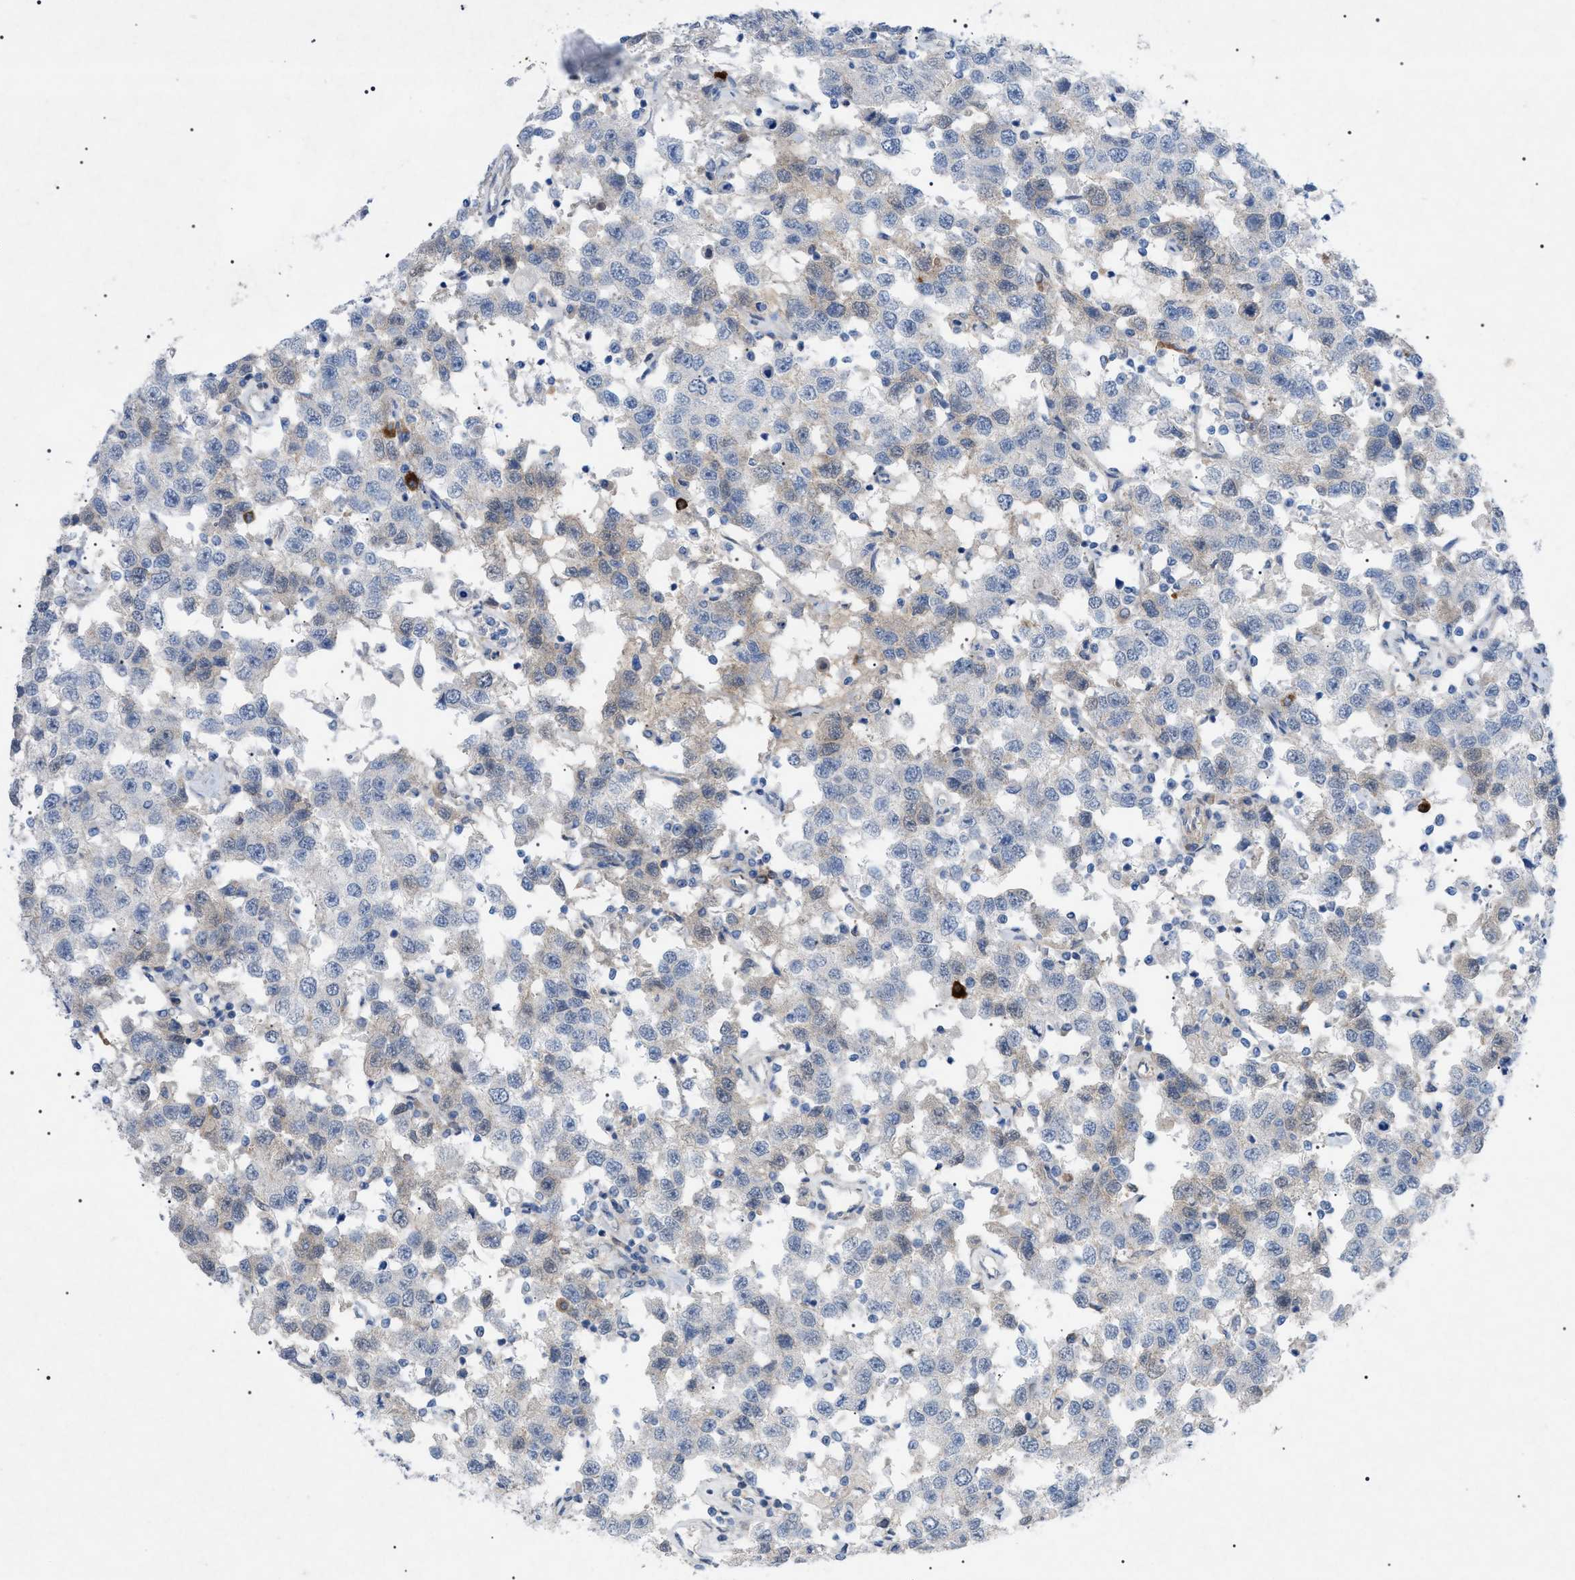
{"staining": {"intensity": "weak", "quantity": "<25%", "location": "cytoplasmic/membranous"}, "tissue": "testis cancer", "cell_type": "Tumor cells", "image_type": "cancer", "snomed": [{"axis": "morphology", "description": "Seminoma, NOS"}, {"axis": "topography", "description": "Testis"}], "caption": "Protein analysis of testis seminoma exhibits no significant expression in tumor cells. The staining is performed using DAB (3,3'-diaminobenzidine) brown chromogen with nuclei counter-stained in using hematoxylin.", "gene": "ADAMTS1", "patient": {"sex": "male", "age": 41}}